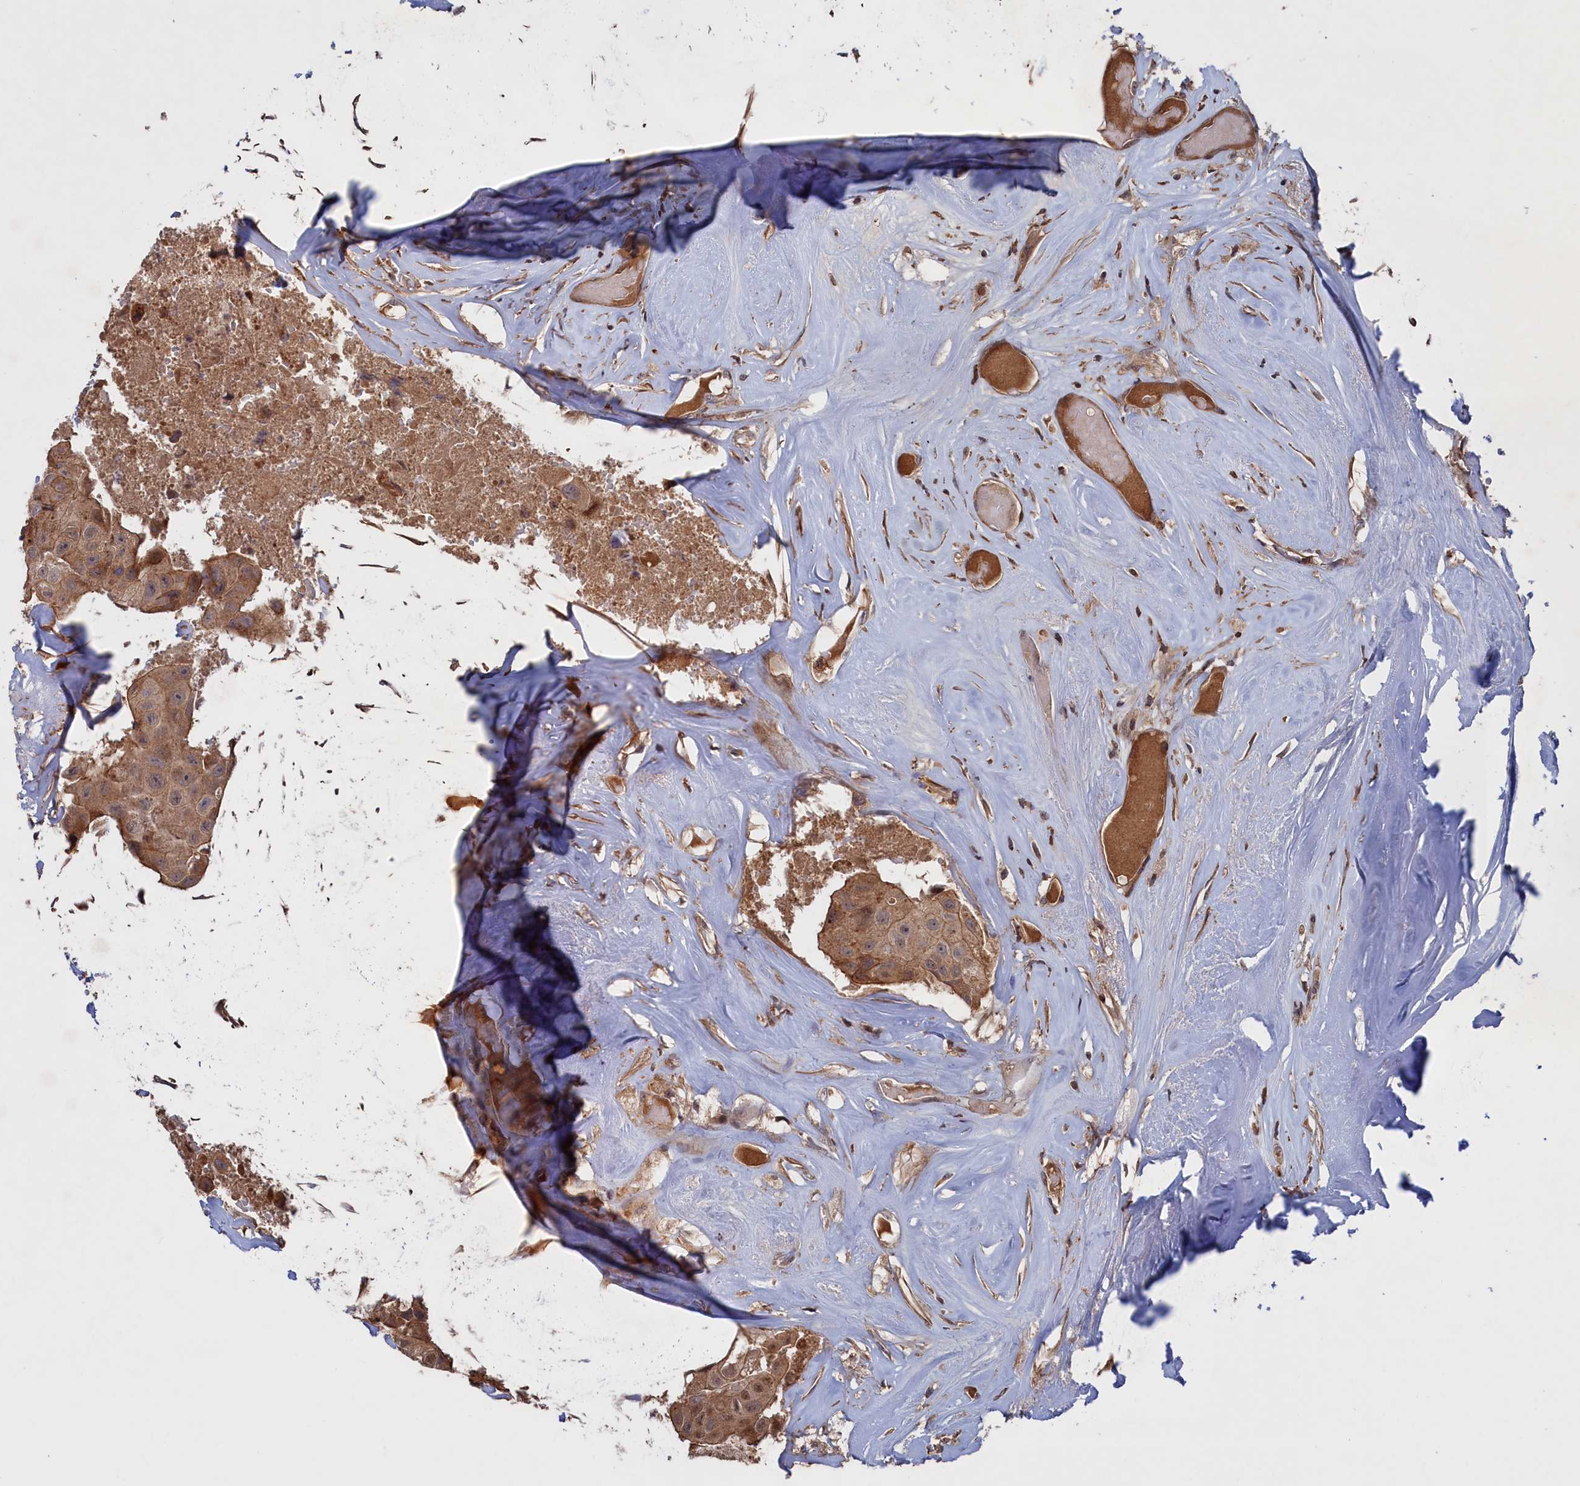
{"staining": {"intensity": "moderate", "quantity": ">75%", "location": "cytoplasmic/membranous,nuclear"}, "tissue": "head and neck cancer", "cell_type": "Tumor cells", "image_type": "cancer", "snomed": [{"axis": "morphology", "description": "Adenocarcinoma, NOS"}, {"axis": "morphology", "description": "Adenocarcinoma, metastatic, NOS"}, {"axis": "topography", "description": "Head-Neck"}], "caption": "Head and neck cancer was stained to show a protein in brown. There is medium levels of moderate cytoplasmic/membranous and nuclear positivity in approximately >75% of tumor cells.", "gene": "PLA2G15", "patient": {"sex": "male", "age": 75}}